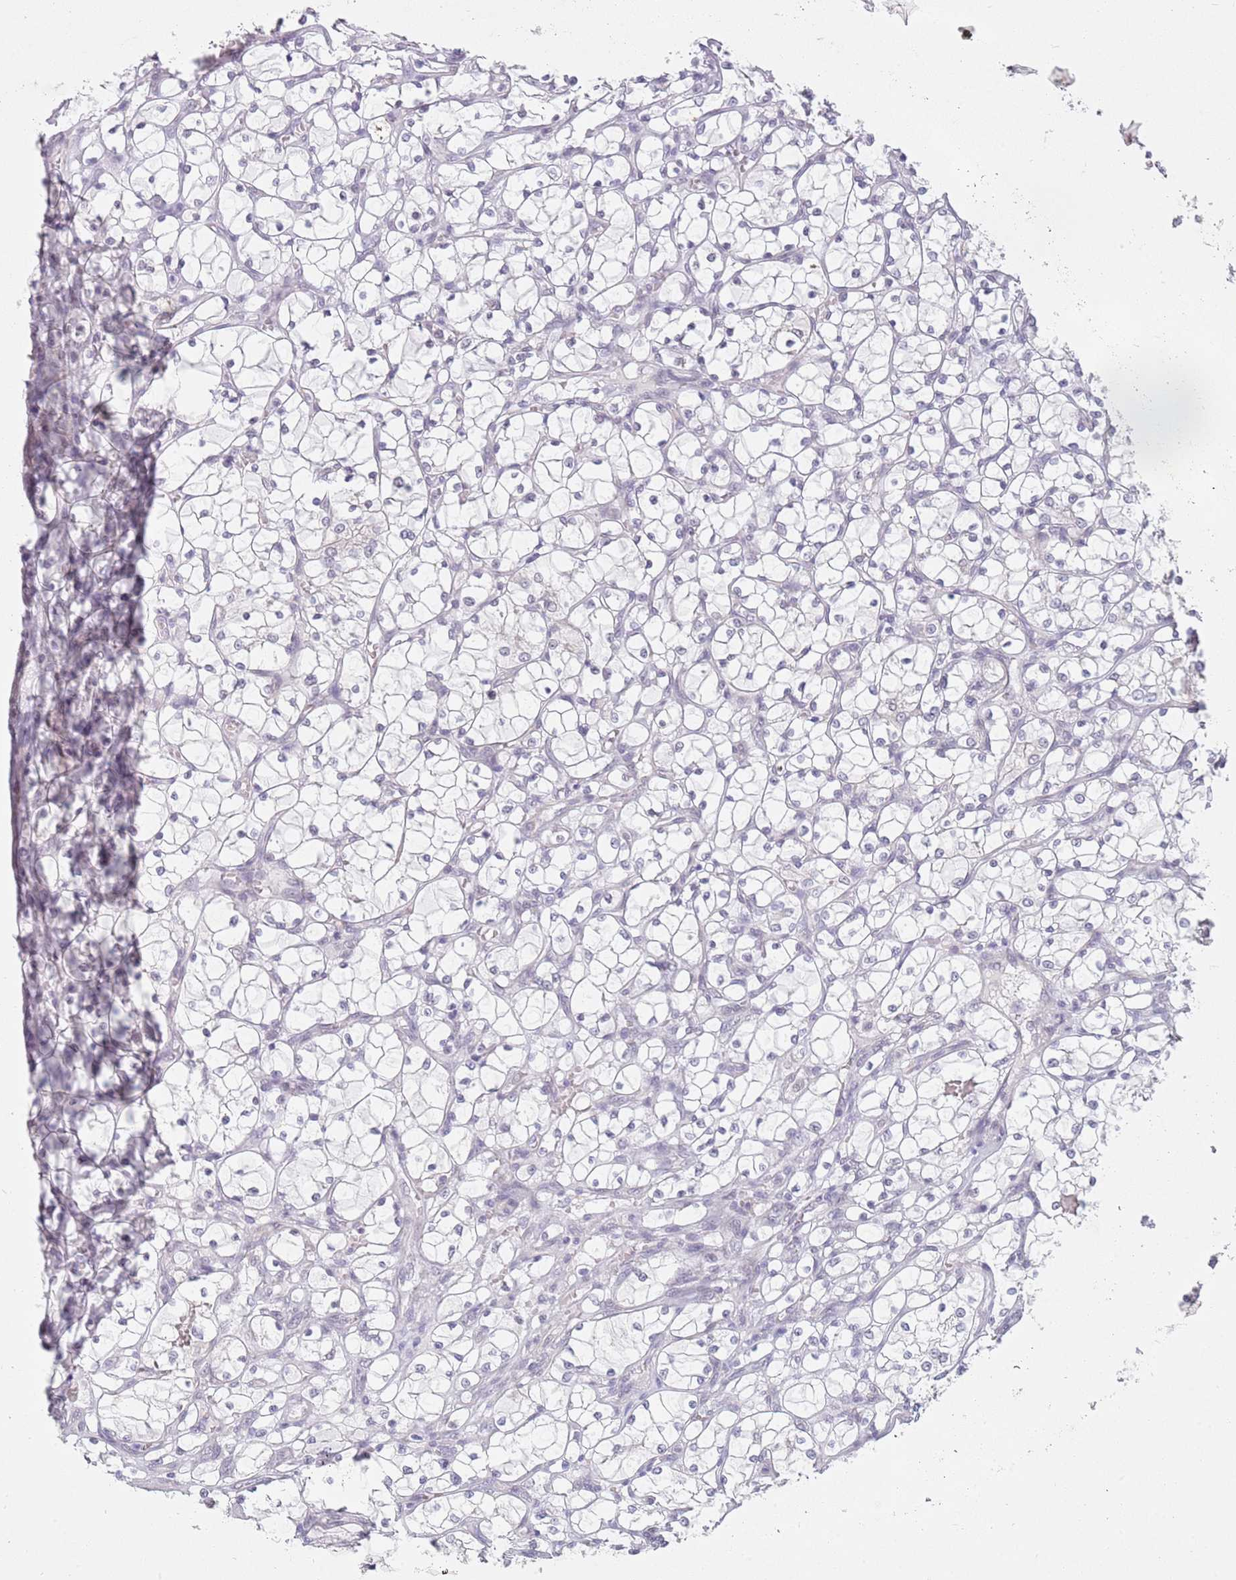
{"staining": {"intensity": "negative", "quantity": "none", "location": "none"}, "tissue": "renal cancer", "cell_type": "Tumor cells", "image_type": "cancer", "snomed": [{"axis": "morphology", "description": "Adenocarcinoma, NOS"}, {"axis": "topography", "description": "Kidney"}], "caption": "IHC image of neoplastic tissue: renal adenocarcinoma stained with DAB (3,3'-diaminobenzidine) displays no significant protein expression in tumor cells.", "gene": "ZNF574", "patient": {"sex": "female", "age": 69}}